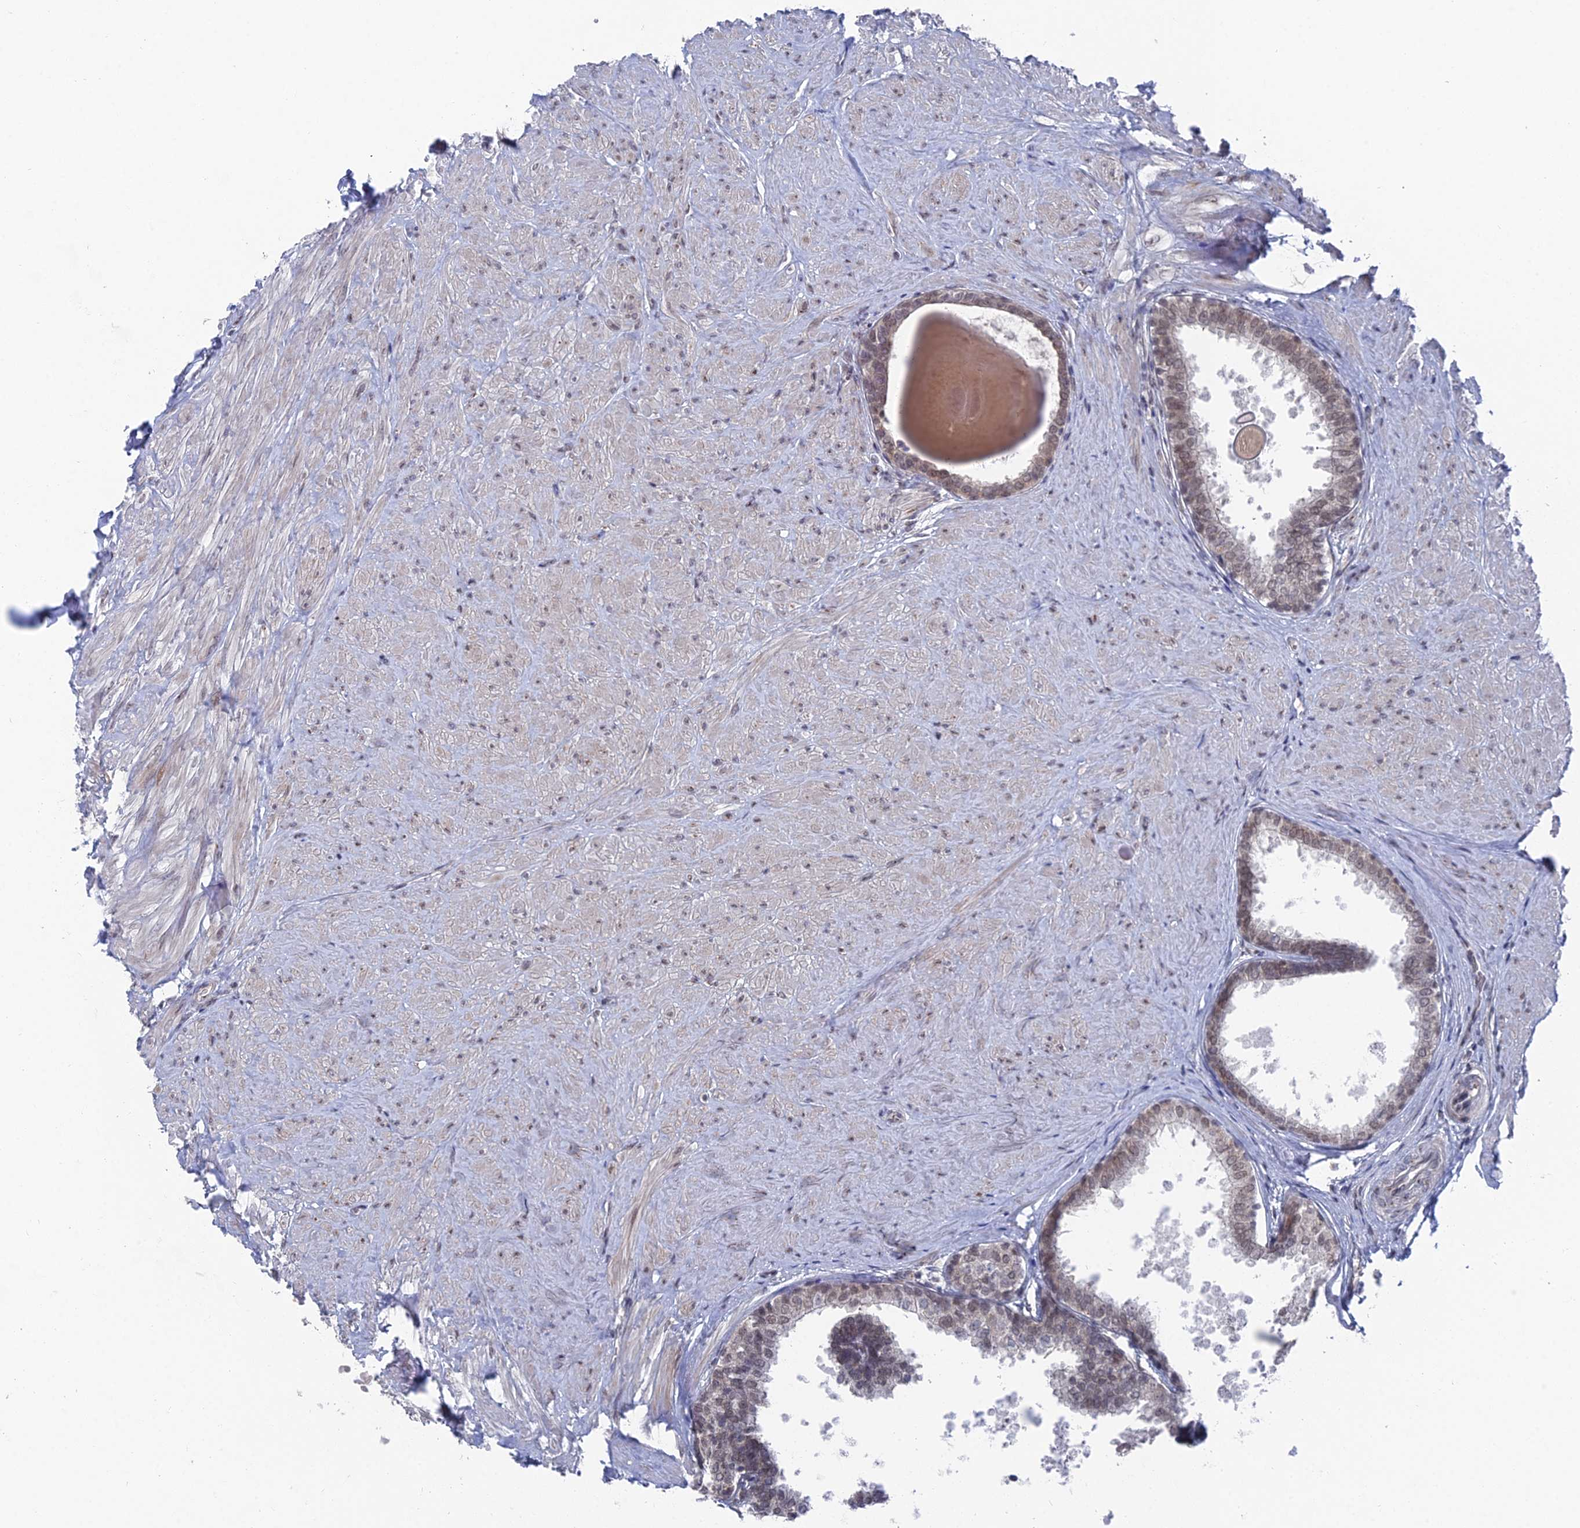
{"staining": {"intensity": "moderate", "quantity": "25%-75%", "location": "cytoplasmic/membranous,nuclear"}, "tissue": "prostate", "cell_type": "Glandular cells", "image_type": "normal", "snomed": [{"axis": "morphology", "description": "Normal tissue, NOS"}, {"axis": "topography", "description": "Prostate"}], "caption": "The histopathology image demonstrates staining of benign prostate, revealing moderate cytoplasmic/membranous,nuclear protein staining (brown color) within glandular cells. (brown staining indicates protein expression, while blue staining denotes nuclei).", "gene": "FHIP2A", "patient": {"sex": "male", "age": 48}}